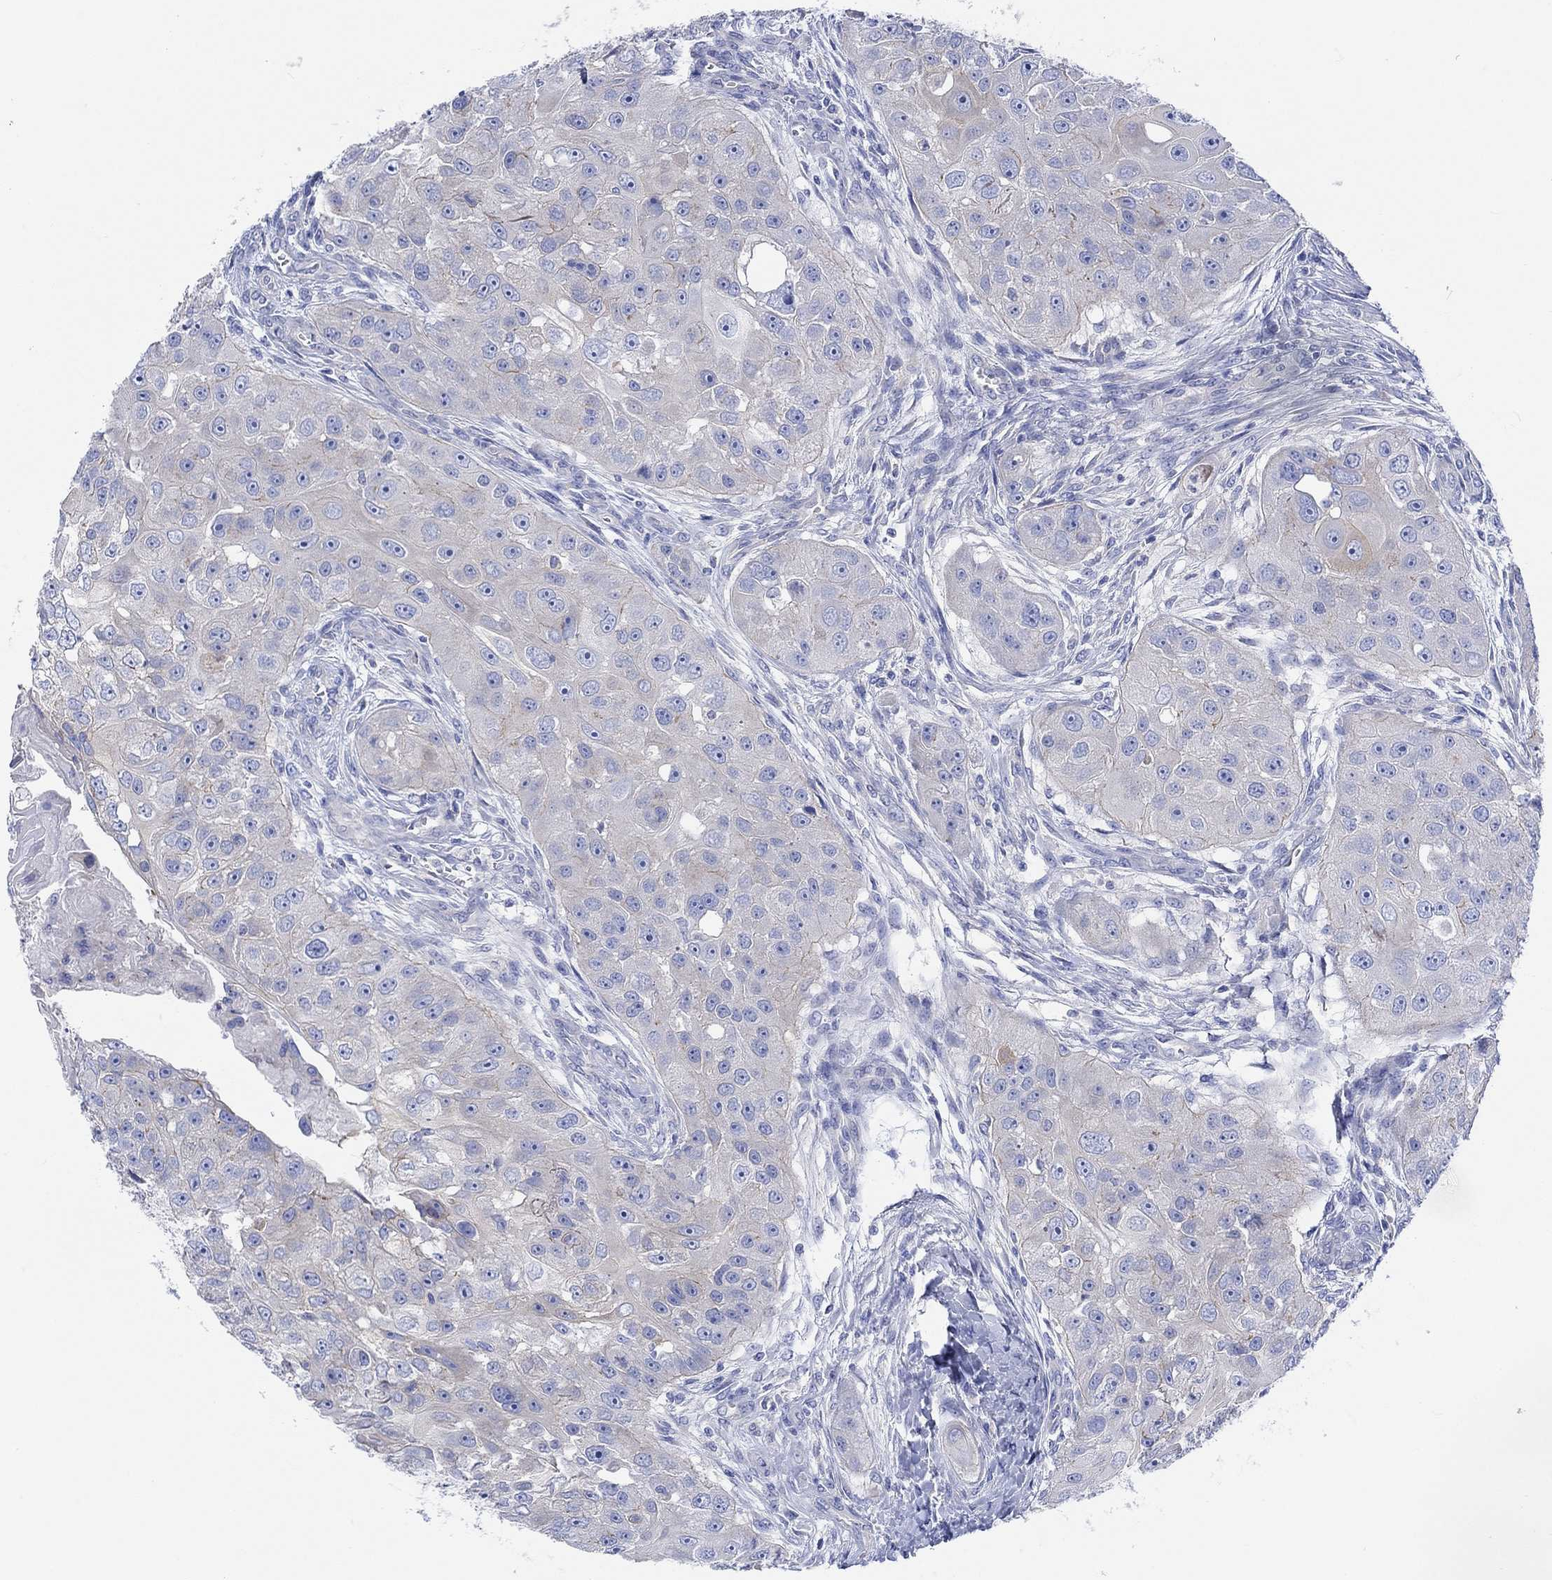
{"staining": {"intensity": "negative", "quantity": "none", "location": "none"}, "tissue": "head and neck cancer", "cell_type": "Tumor cells", "image_type": "cancer", "snomed": [{"axis": "morphology", "description": "Normal tissue, NOS"}, {"axis": "morphology", "description": "Squamous cell carcinoma, NOS"}, {"axis": "topography", "description": "Skeletal muscle"}, {"axis": "topography", "description": "Head-Neck"}], "caption": "Micrograph shows no protein expression in tumor cells of squamous cell carcinoma (head and neck) tissue.", "gene": "REEP6", "patient": {"sex": "male", "age": 51}}